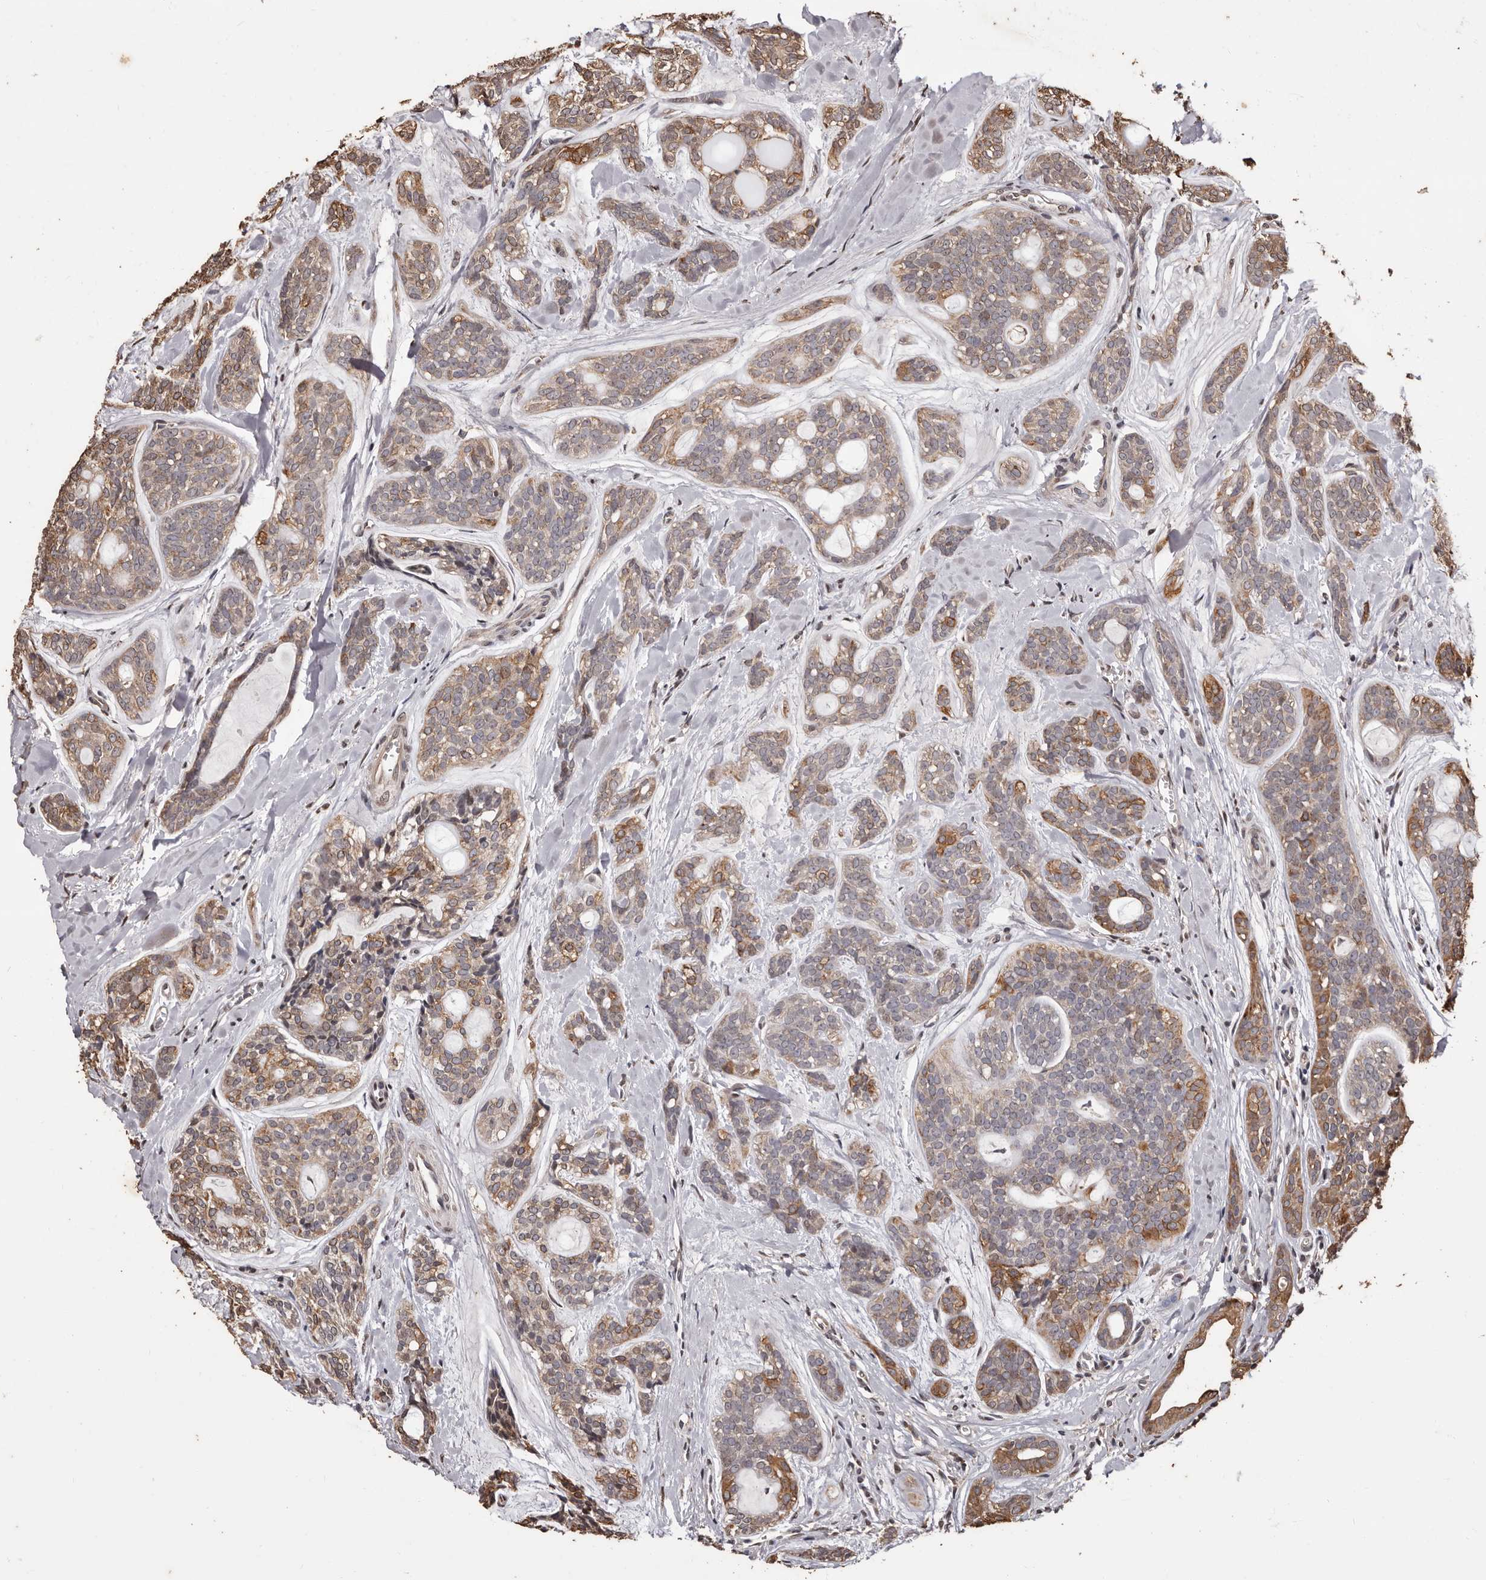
{"staining": {"intensity": "moderate", "quantity": ">75%", "location": "cytoplasmic/membranous"}, "tissue": "head and neck cancer", "cell_type": "Tumor cells", "image_type": "cancer", "snomed": [{"axis": "morphology", "description": "Adenocarcinoma, NOS"}, {"axis": "topography", "description": "Head-Neck"}], "caption": "An immunohistochemistry (IHC) image of tumor tissue is shown. Protein staining in brown highlights moderate cytoplasmic/membranous positivity in head and neck adenocarcinoma within tumor cells. (IHC, brightfield microscopy, high magnification).", "gene": "NAV1", "patient": {"sex": "male", "age": 66}}